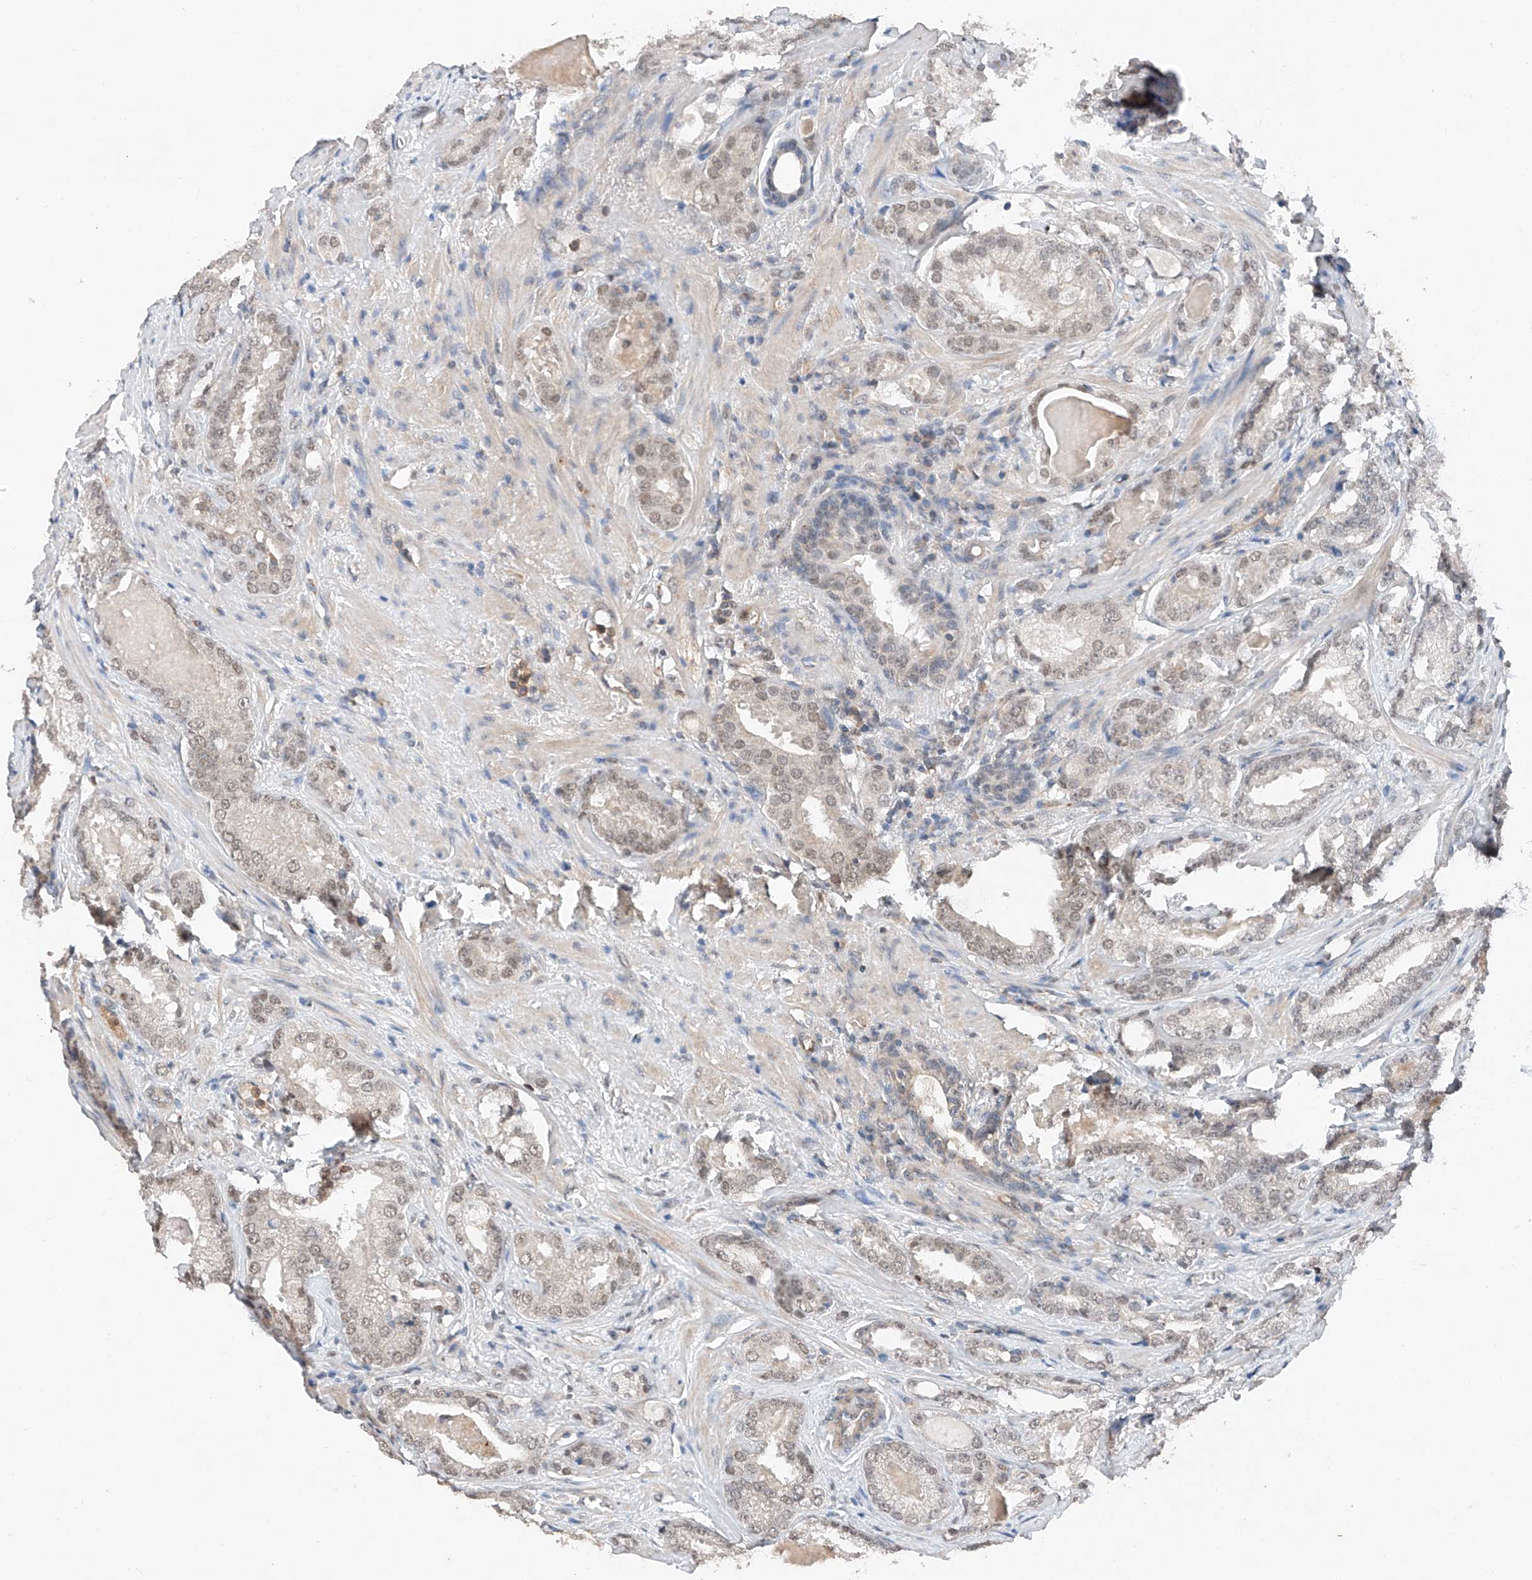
{"staining": {"intensity": "weak", "quantity": "25%-75%", "location": "nuclear"}, "tissue": "prostate cancer", "cell_type": "Tumor cells", "image_type": "cancer", "snomed": [{"axis": "morphology", "description": "Normal morphology"}, {"axis": "morphology", "description": "Adenocarcinoma, Low grade"}, {"axis": "topography", "description": "Prostate"}], "caption": "Weak nuclear expression is appreciated in about 25%-75% of tumor cells in prostate cancer.", "gene": "TBX4", "patient": {"sex": "male", "age": 72}}